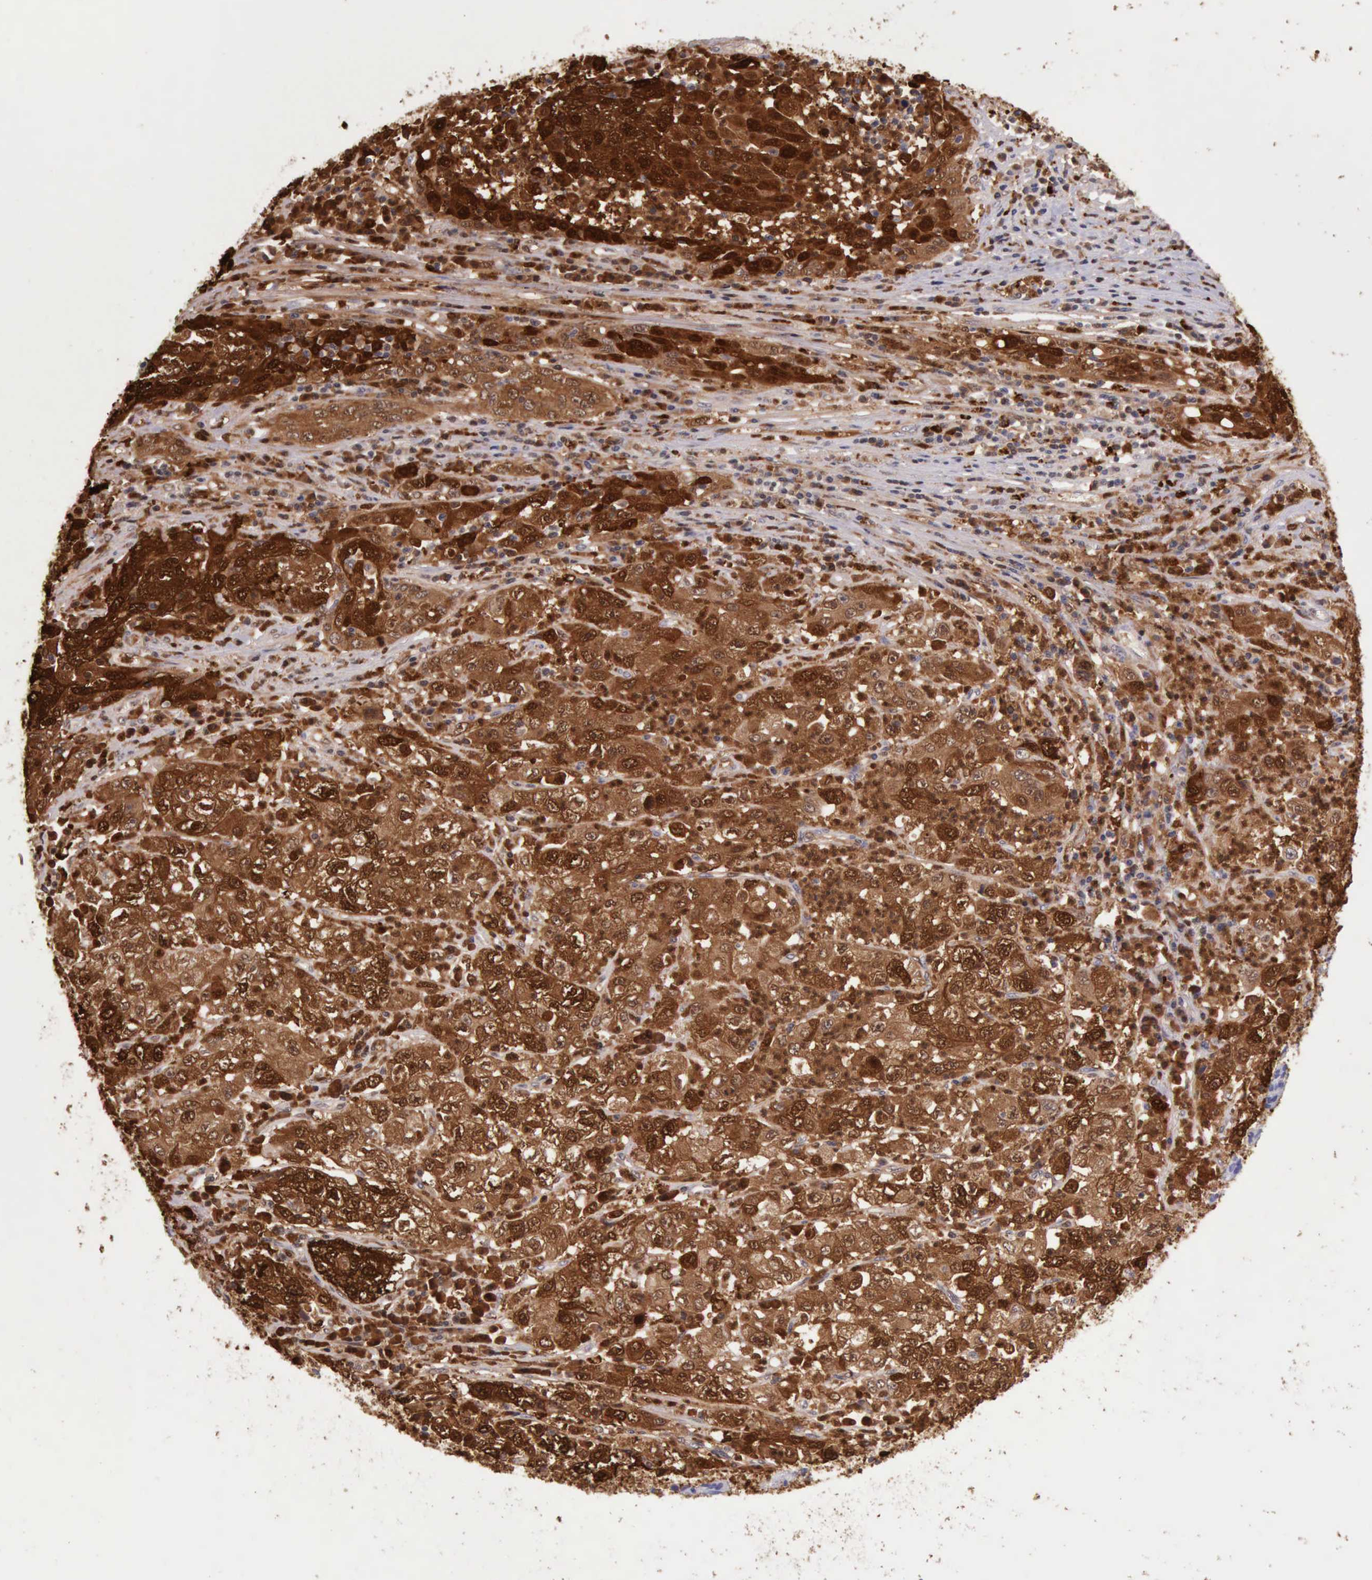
{"staining": {"intensity": "strong", "quantity": ">75%", "location": "cytoplasmic/membranous,nuclear"}, "tissue": "cervical cancer", "cell_type": "Tumor cells", "image_type": "cancer", "snomed": [{"axis": "morphology", "description": "Squamous cell carcinoma, NOS"}, {"axis": "topography", "description": "Cervix"}], "caption": "Human cervical squamous cell carcinoma stained with a brown dye shows strong cytoplasmic/membranous and nuclear positive positivity in about >75% of tumor cells.", "gene": "CSTA", "patient": {"sex": "female", "age": 36}}